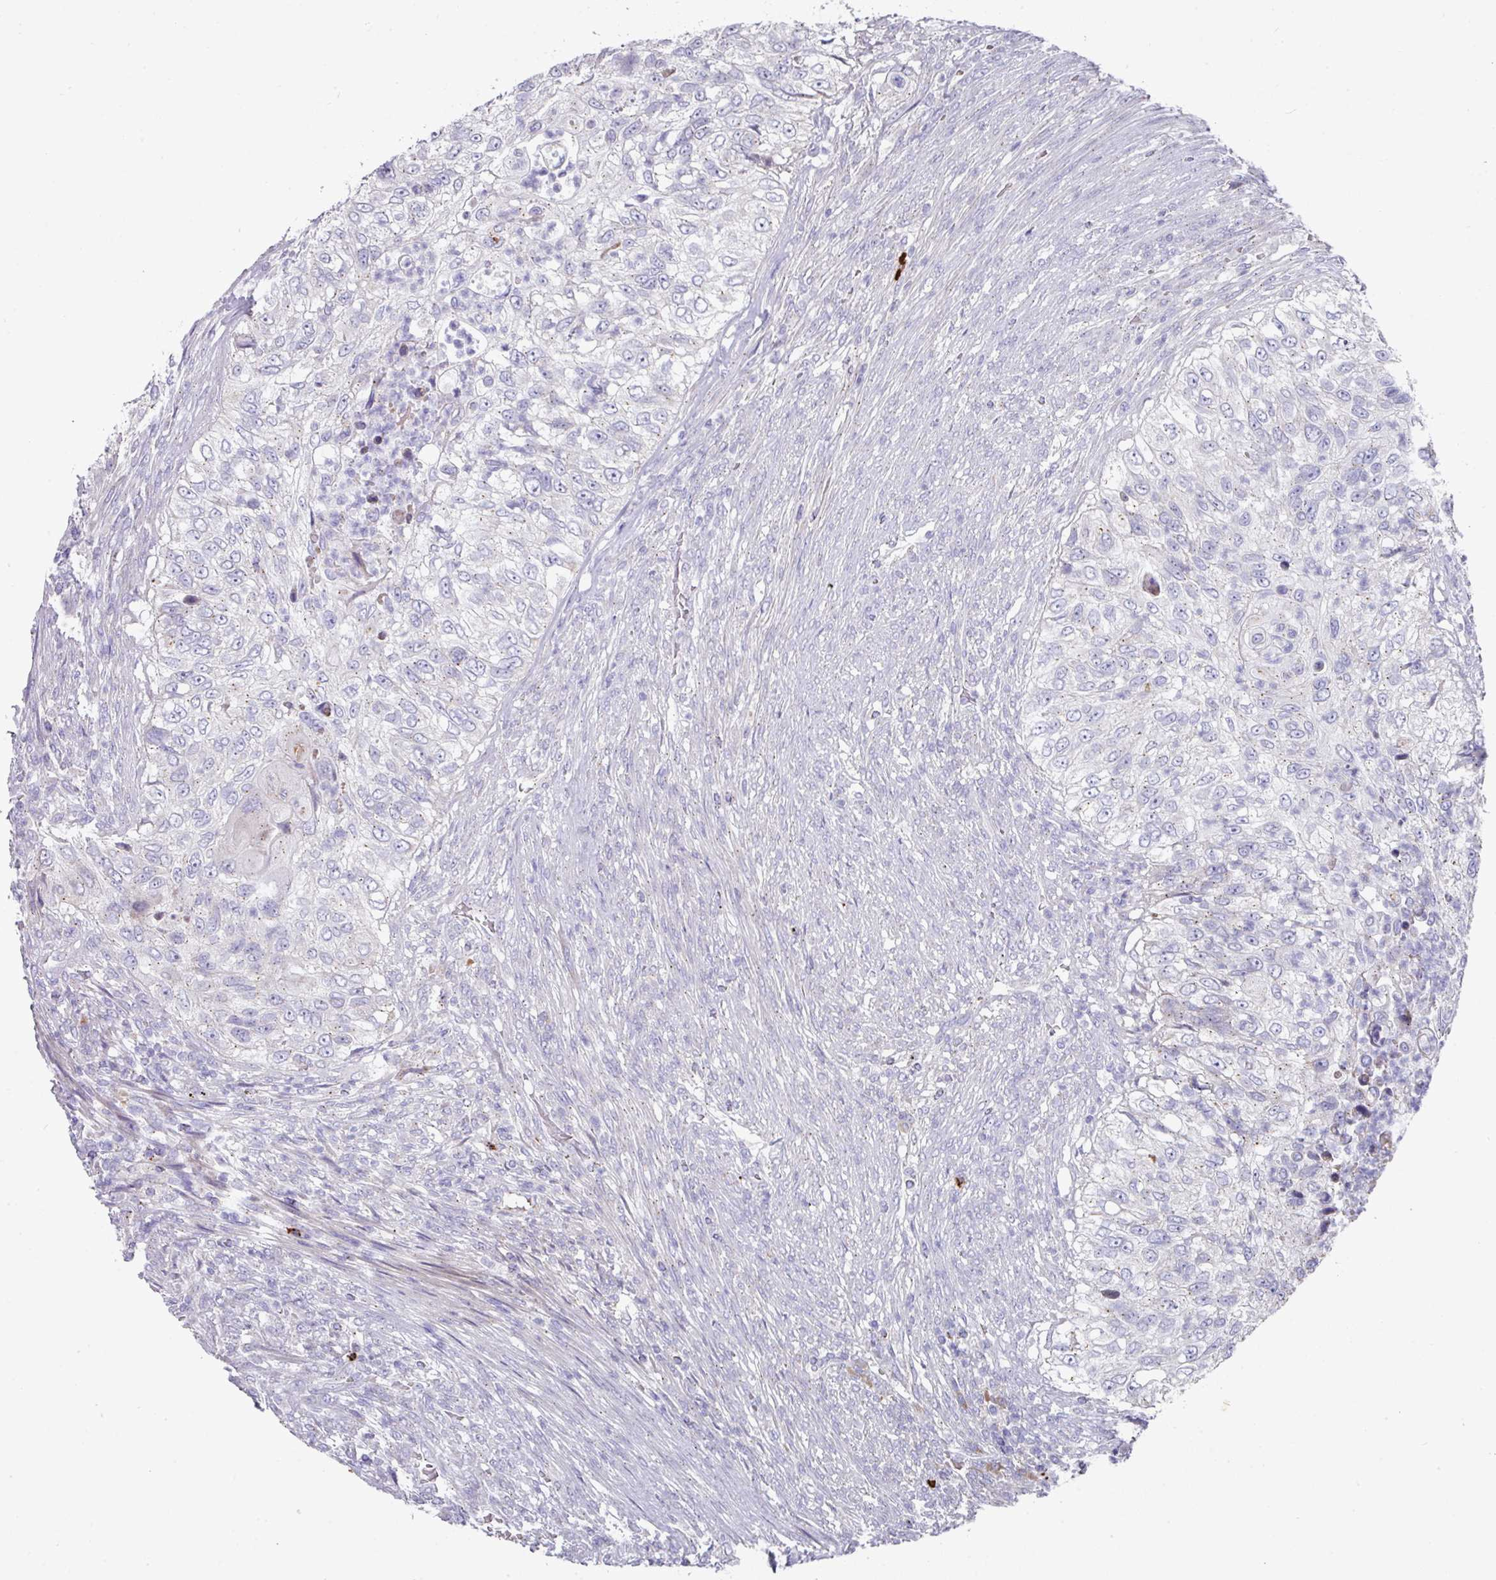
{"staining": {"intensity": "negative", "quantity": "none", "location": "none"}, "tissue": "urothelial cancer", "cell_type": "Tumor cells", "image_type": "cancer", "snomed": [{"axis": "morphology", "description": "Urothelial carcinoma, High grade"}, {"axis": "topography", "description": "Urinary bladder"}], "caption": "Urothelial carcinoma (high-grade) was stained to show a protein in brown. There is no significant expression in tumor cells. (IHC, brightfield microscopy, high magnification).", "gene": "IL4R", "patient": {"sex": "female", "age": 60}}